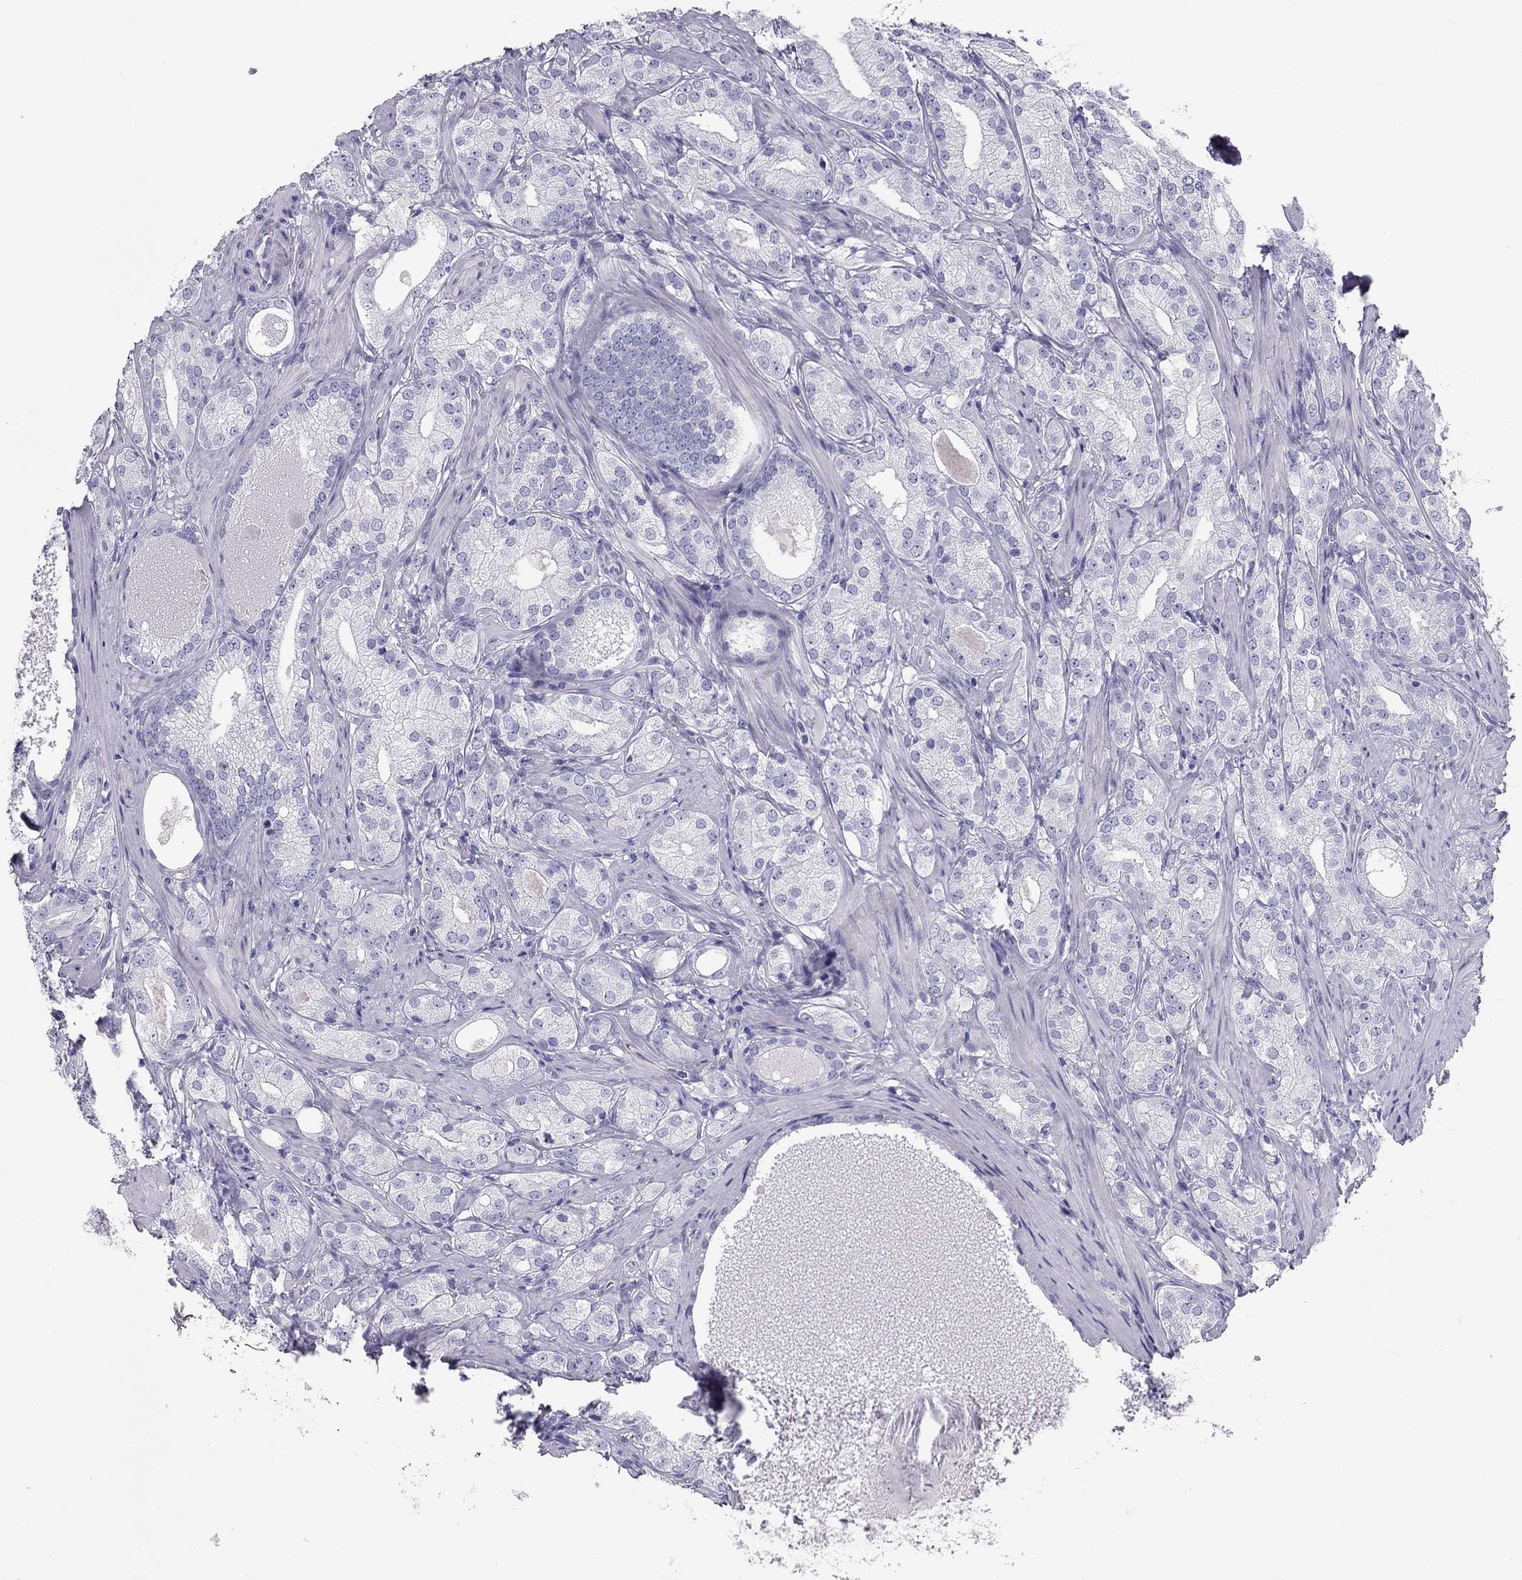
{"staining": {"intensity": "negative", "quantity": "none", "location": "none"}, "tissue": "prostate cancer", "cell_type": "Tumor cells", "image_type": "cancer", "snomed": [{"axis": "morphology", "description": "Adenocarcinoma, High grade"}, {"axis": "topography", "description": "Prostate and seminal vesicle, NOS"}], "caption": "The histopathology image shows no staining of tumor cells in high-grade adenocarcinoma (prostate).", "gene": "FSCN3", "patient": {"sex": "male", "age": 62}}